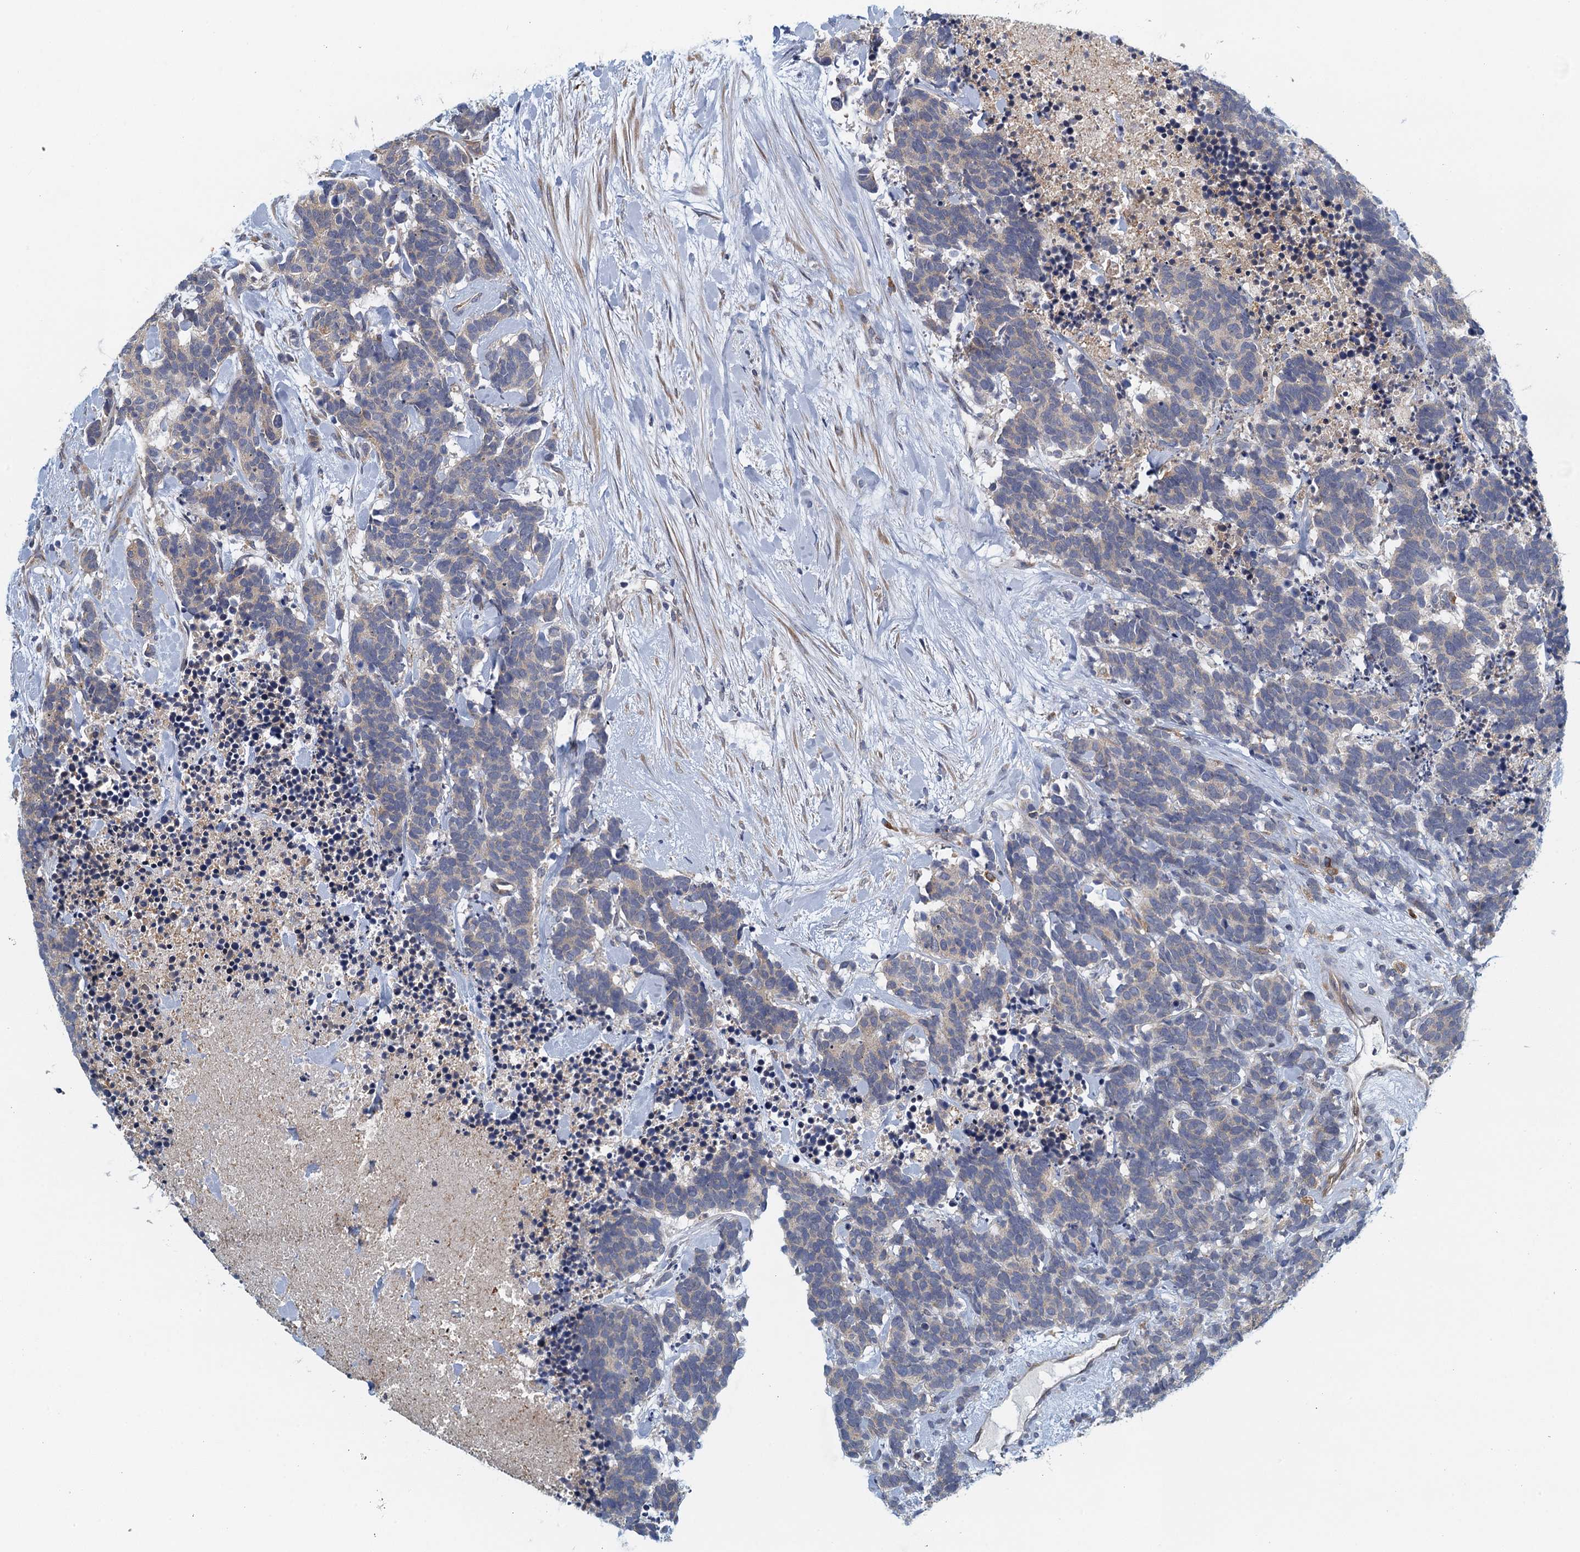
{"staining": {"intensity": "negative", "quantity": "none", "location": "none"}, "tissue": "carcinoid", "cell_type": "Tumor cells", "image_type": "cancer", "snomed": [{"axis": "morphology", "description": "Carcinoma, NOS"}, {"axis": "morphology", "description": "Carcinoid, malignant, NOS"}, {"axis": "topography", "description": "Prostate"}], "caption": "IHC image of neoplastic tissue: carcinoid (malignant) stained with DAB reveals no significant protein expression in tumor cells.", "gene": "ALG2", "patient": {"sex": "male", "age": 57}}